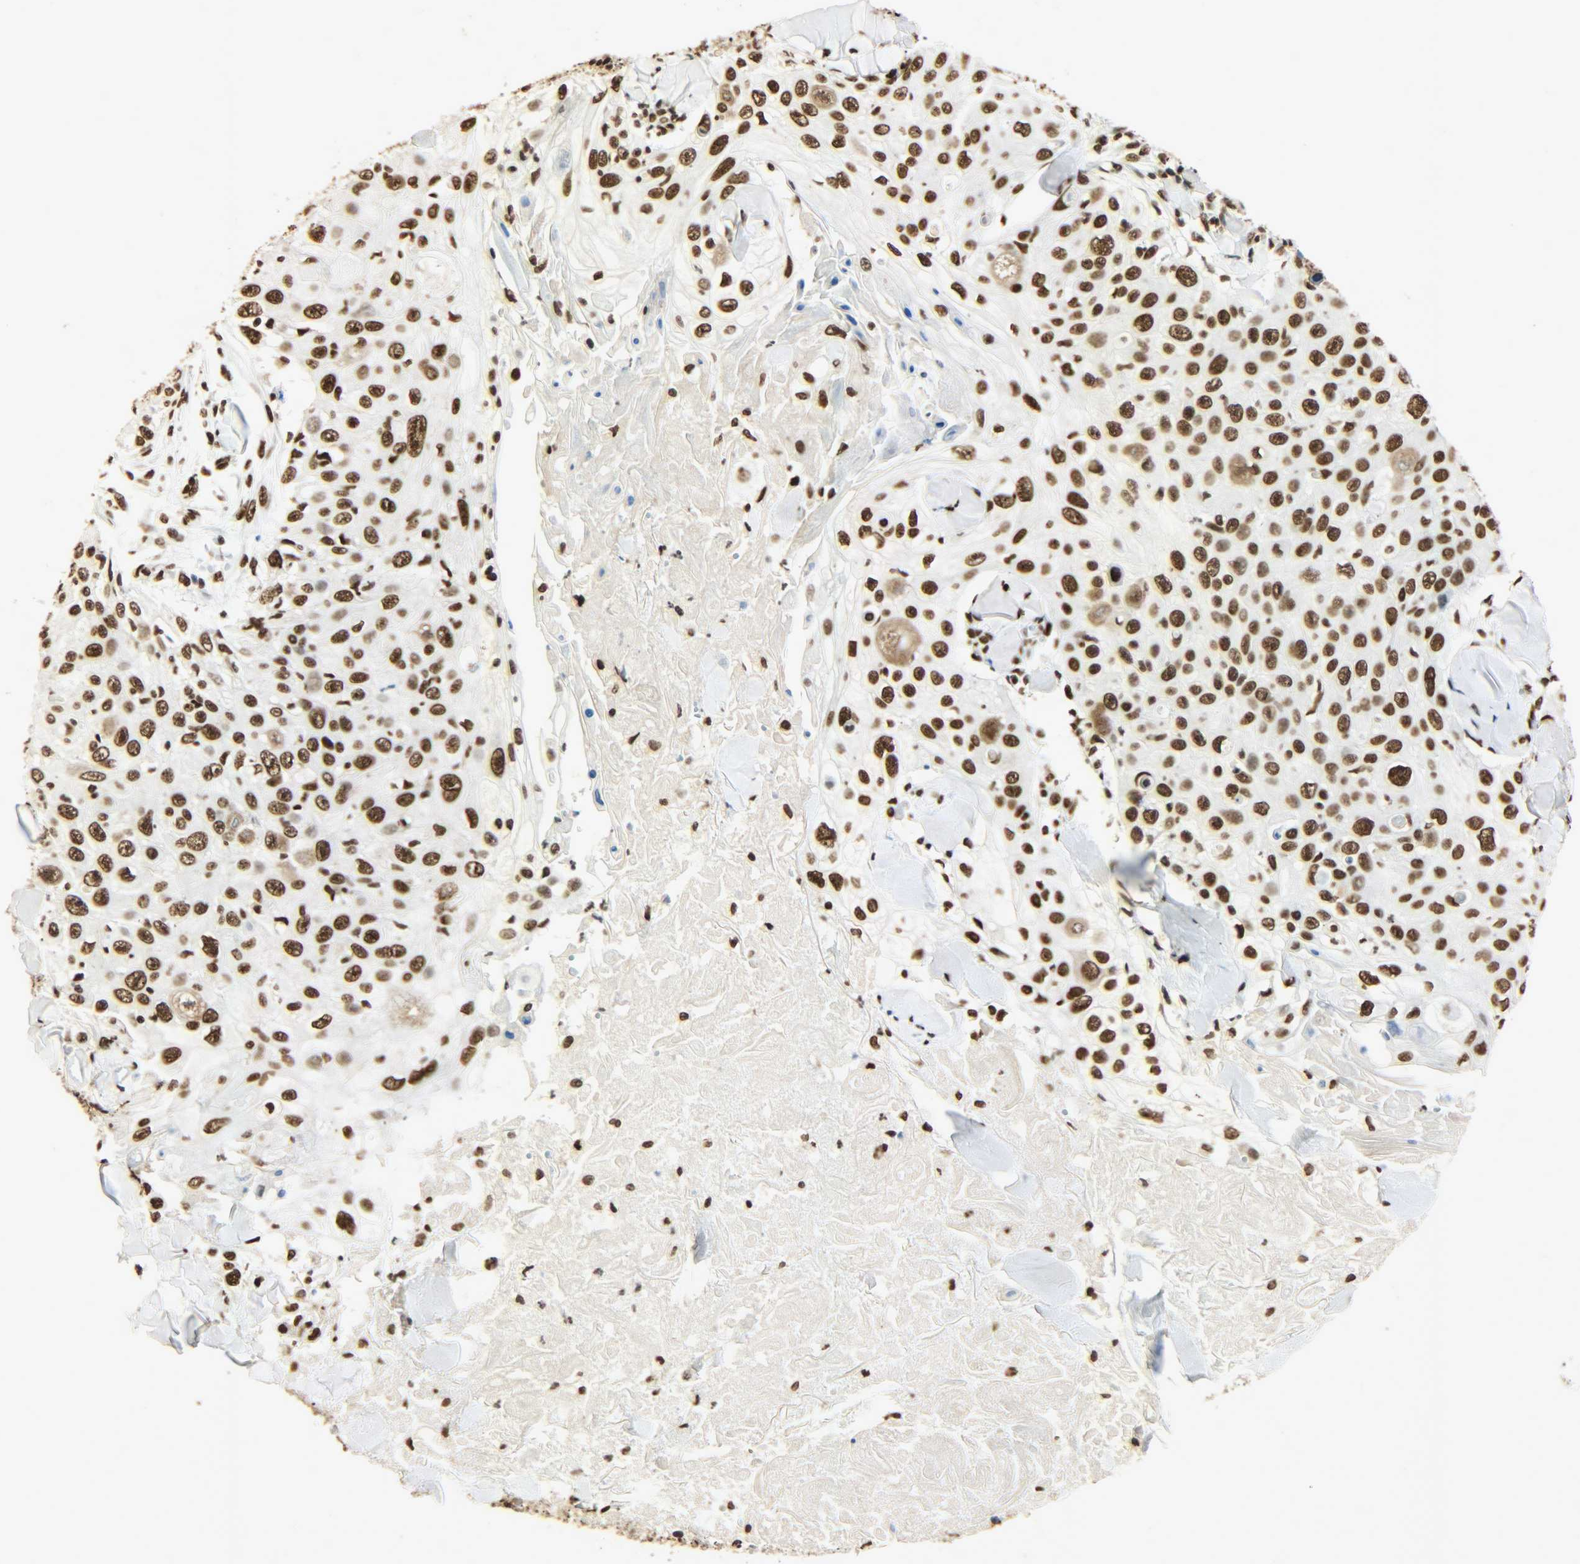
{"staining": {"intensity": "strong", "quantity": ">75%", "location": "nuclear"}, "tissue": "skin cancer", "cell_type": "Tumor cells", "image_type": "cancer", "snomed": [{"axis": "morphology", "description": "Squamous cell carcinoma, NOS"}, {"axis": "topography", "description": "Skin"}], "caption": "Human squamous cell carcinoma (skin) stained with a protein marker exhibits strong staining in tumor cells.", "gene": "KHDRBS1", "patient": {"sex": "male", "age": 86}}